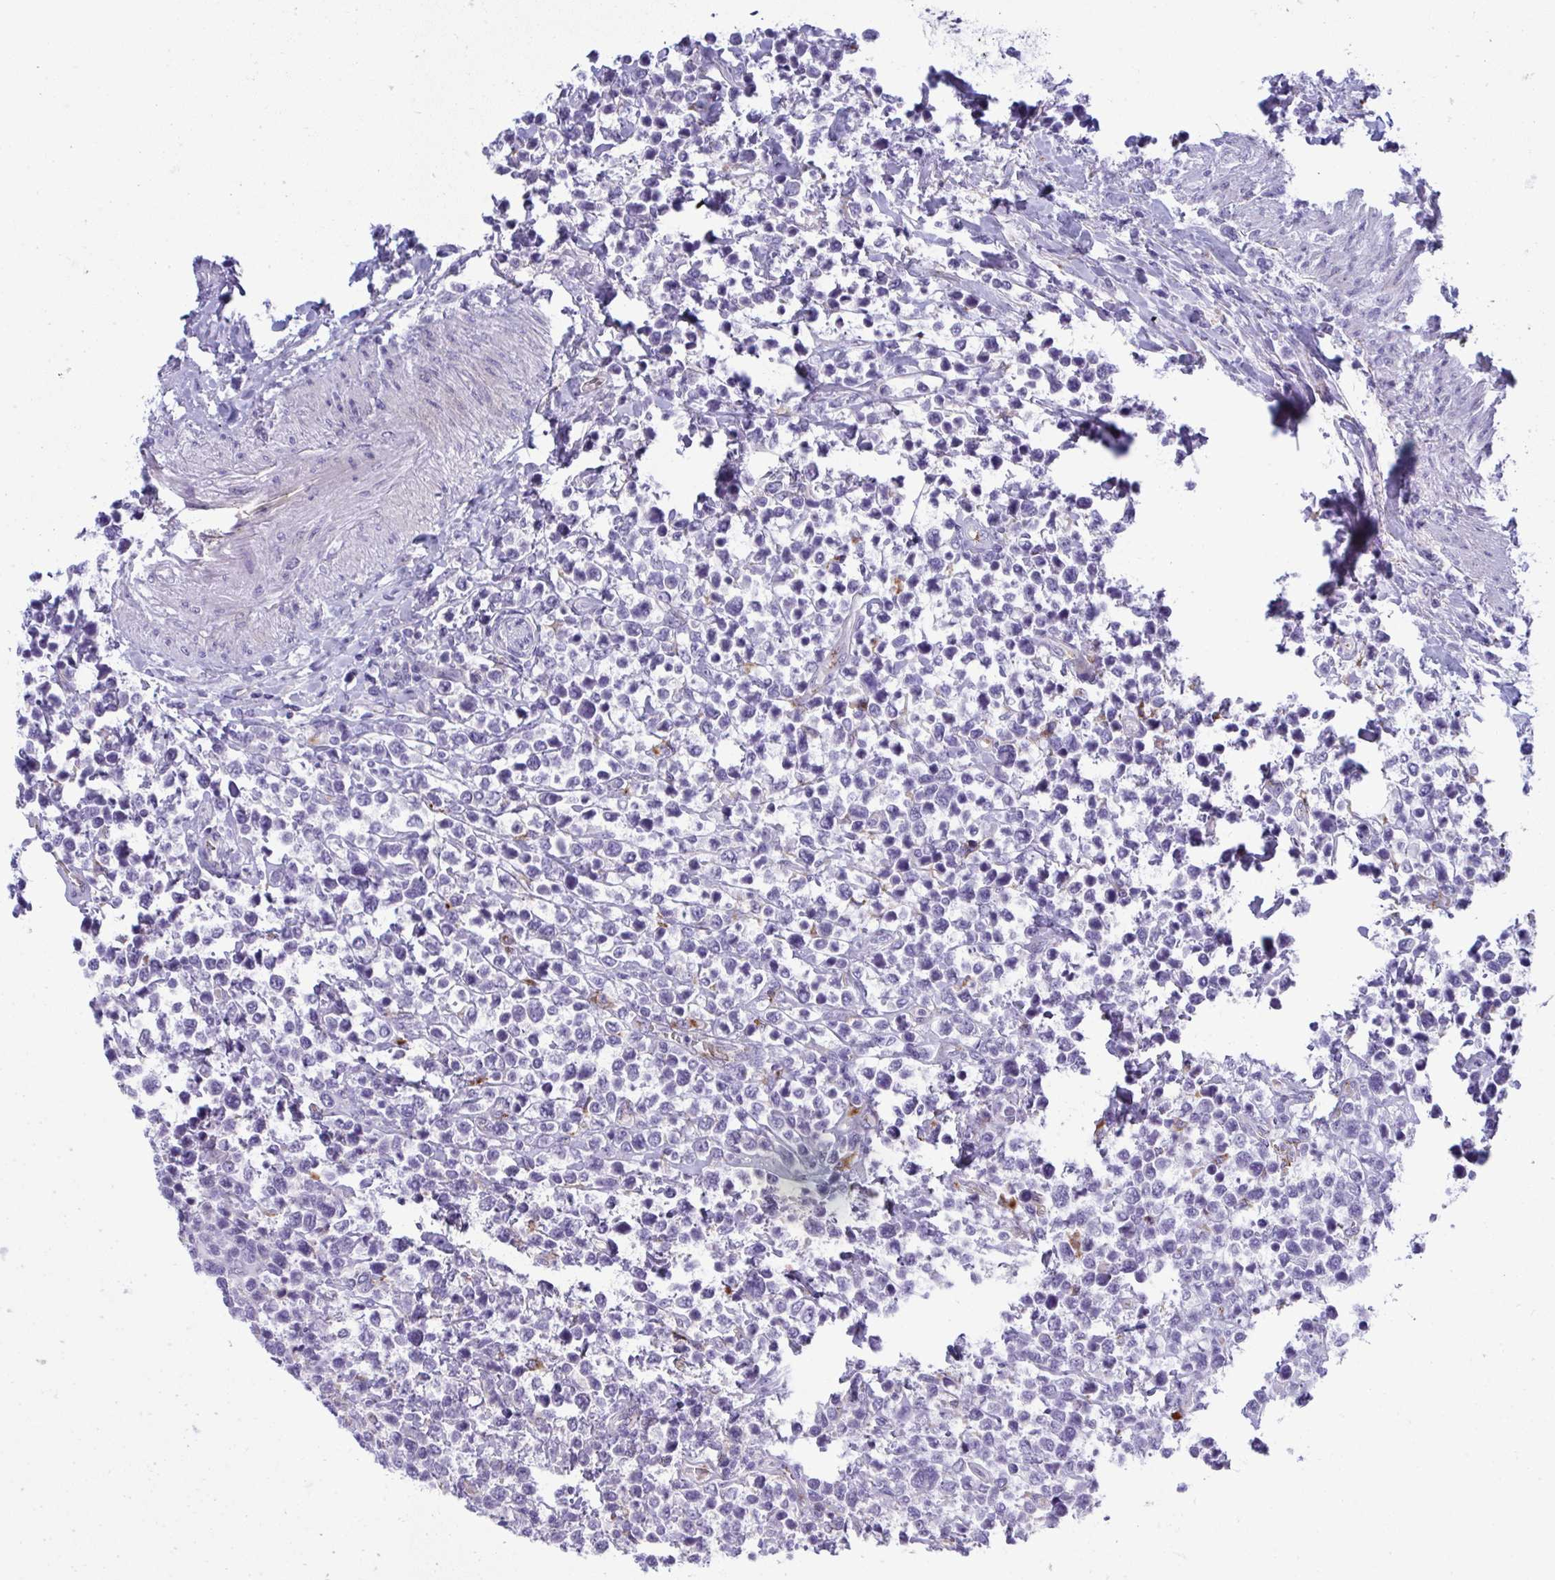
{"staining": {"intensity": "negative", "quantity": "none", "location": "none"}, "tissue": "lymphoma", "cell_type": "Tumor cells", "image_type": "cancer", "snomed": [{"axis": "morphology", "description": "Malignant lymphoma, non-Hodgkin's type, High grade"}, {"axis": "topography", "description": "Soft tissue"}], "caption": "A high-resolution micrograph shows IHC staining of lymphoma, which exhibits no significant positivity in tumor cells.", "gene": "TOR1AIP2", "patient": {"sex": "female", "age": 56}}